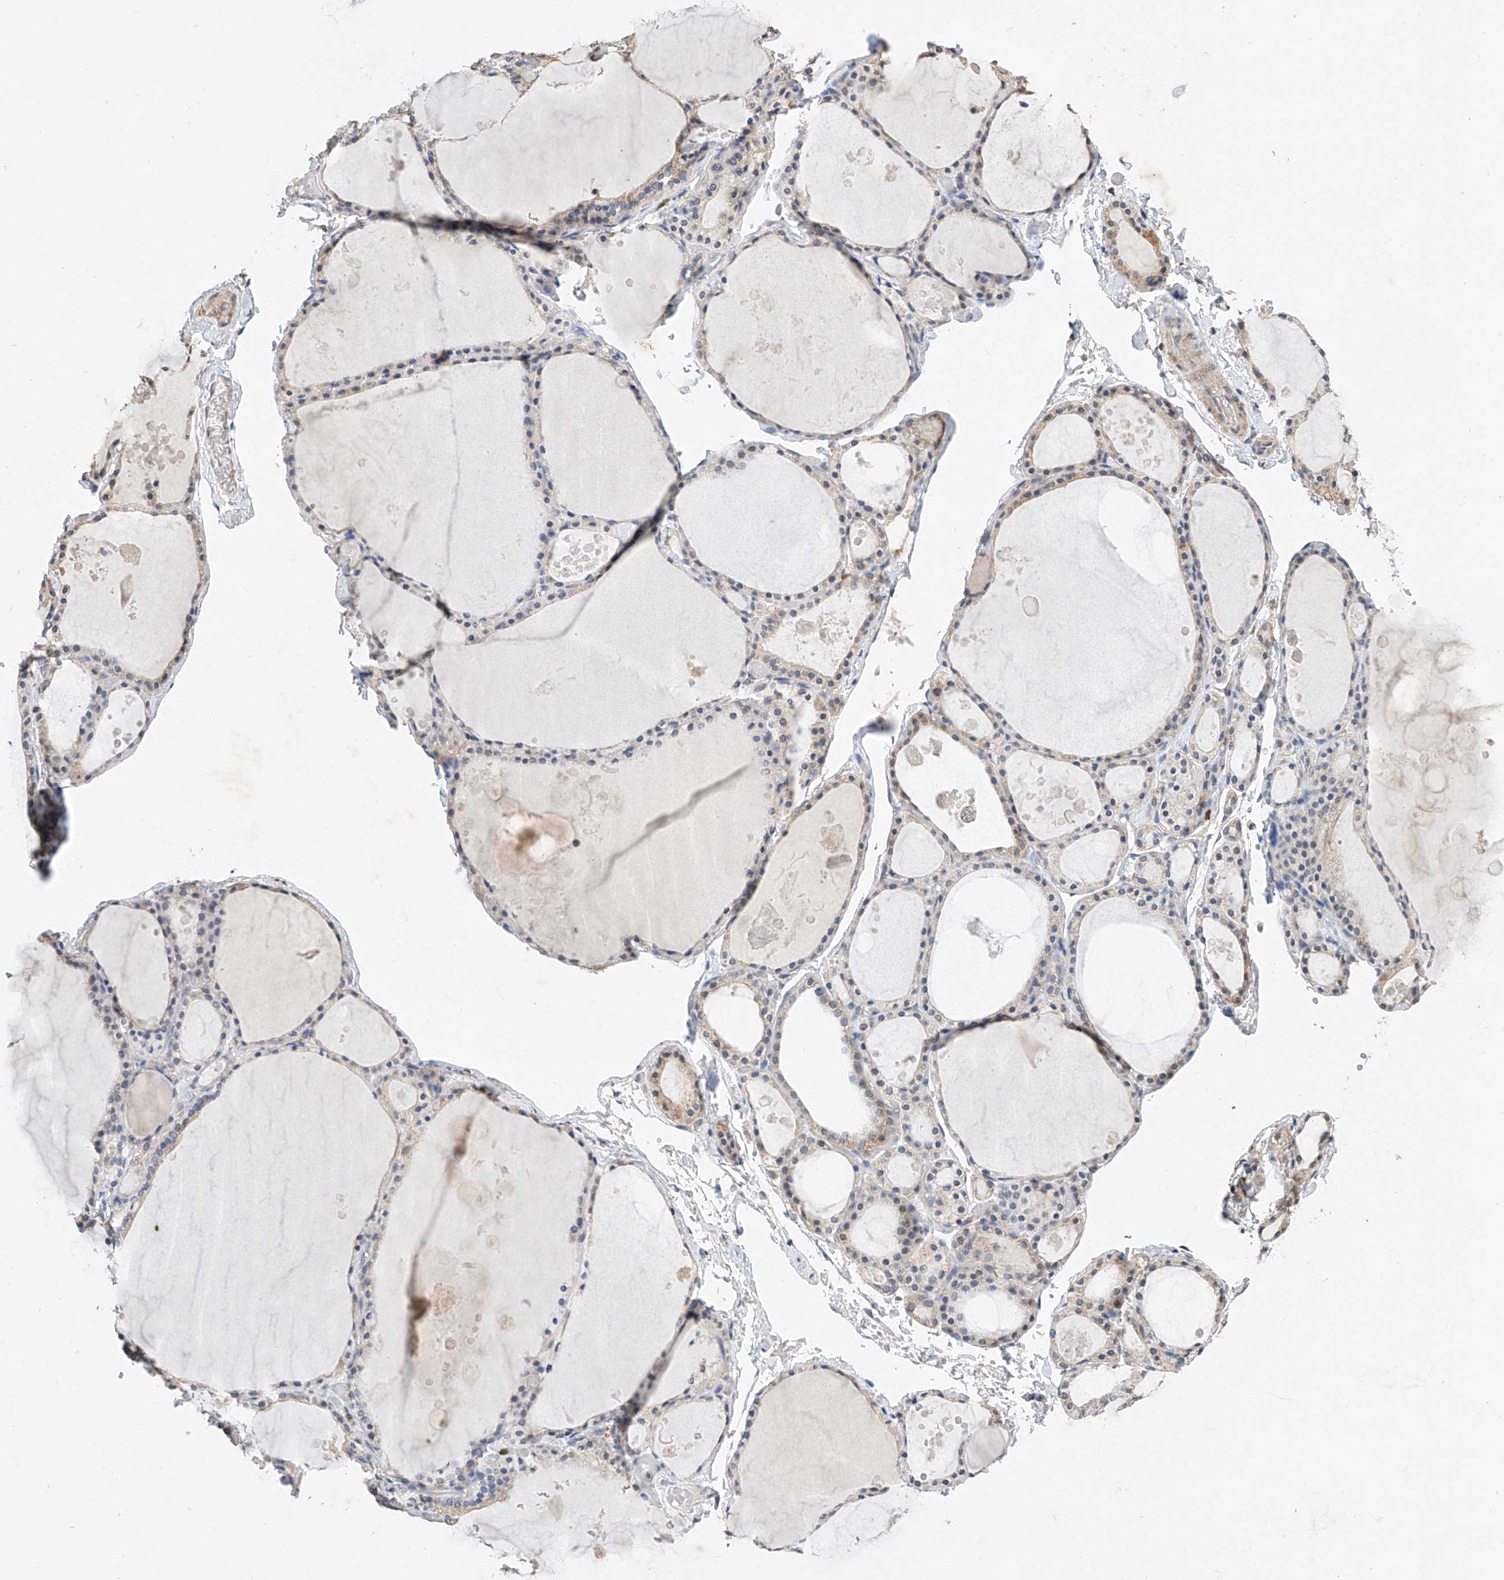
{"staining": {"intensity": "negative", "quantity": "none", "location": "none"}, "tissue": "thyroid gland", "cell_type": "Glandular cells", "image_type": "normal", "snomed": [{"axis": "morphology", "description": "Normal tissue, NOS"}, {"axis": "topography", "description": "Thyroid gland"}], "caption": "The image shows no staining of glandular cells in unremarkable thyroid gland.", "gene": "CTDP1", "patient": {"sex": "male", "age": 56}}